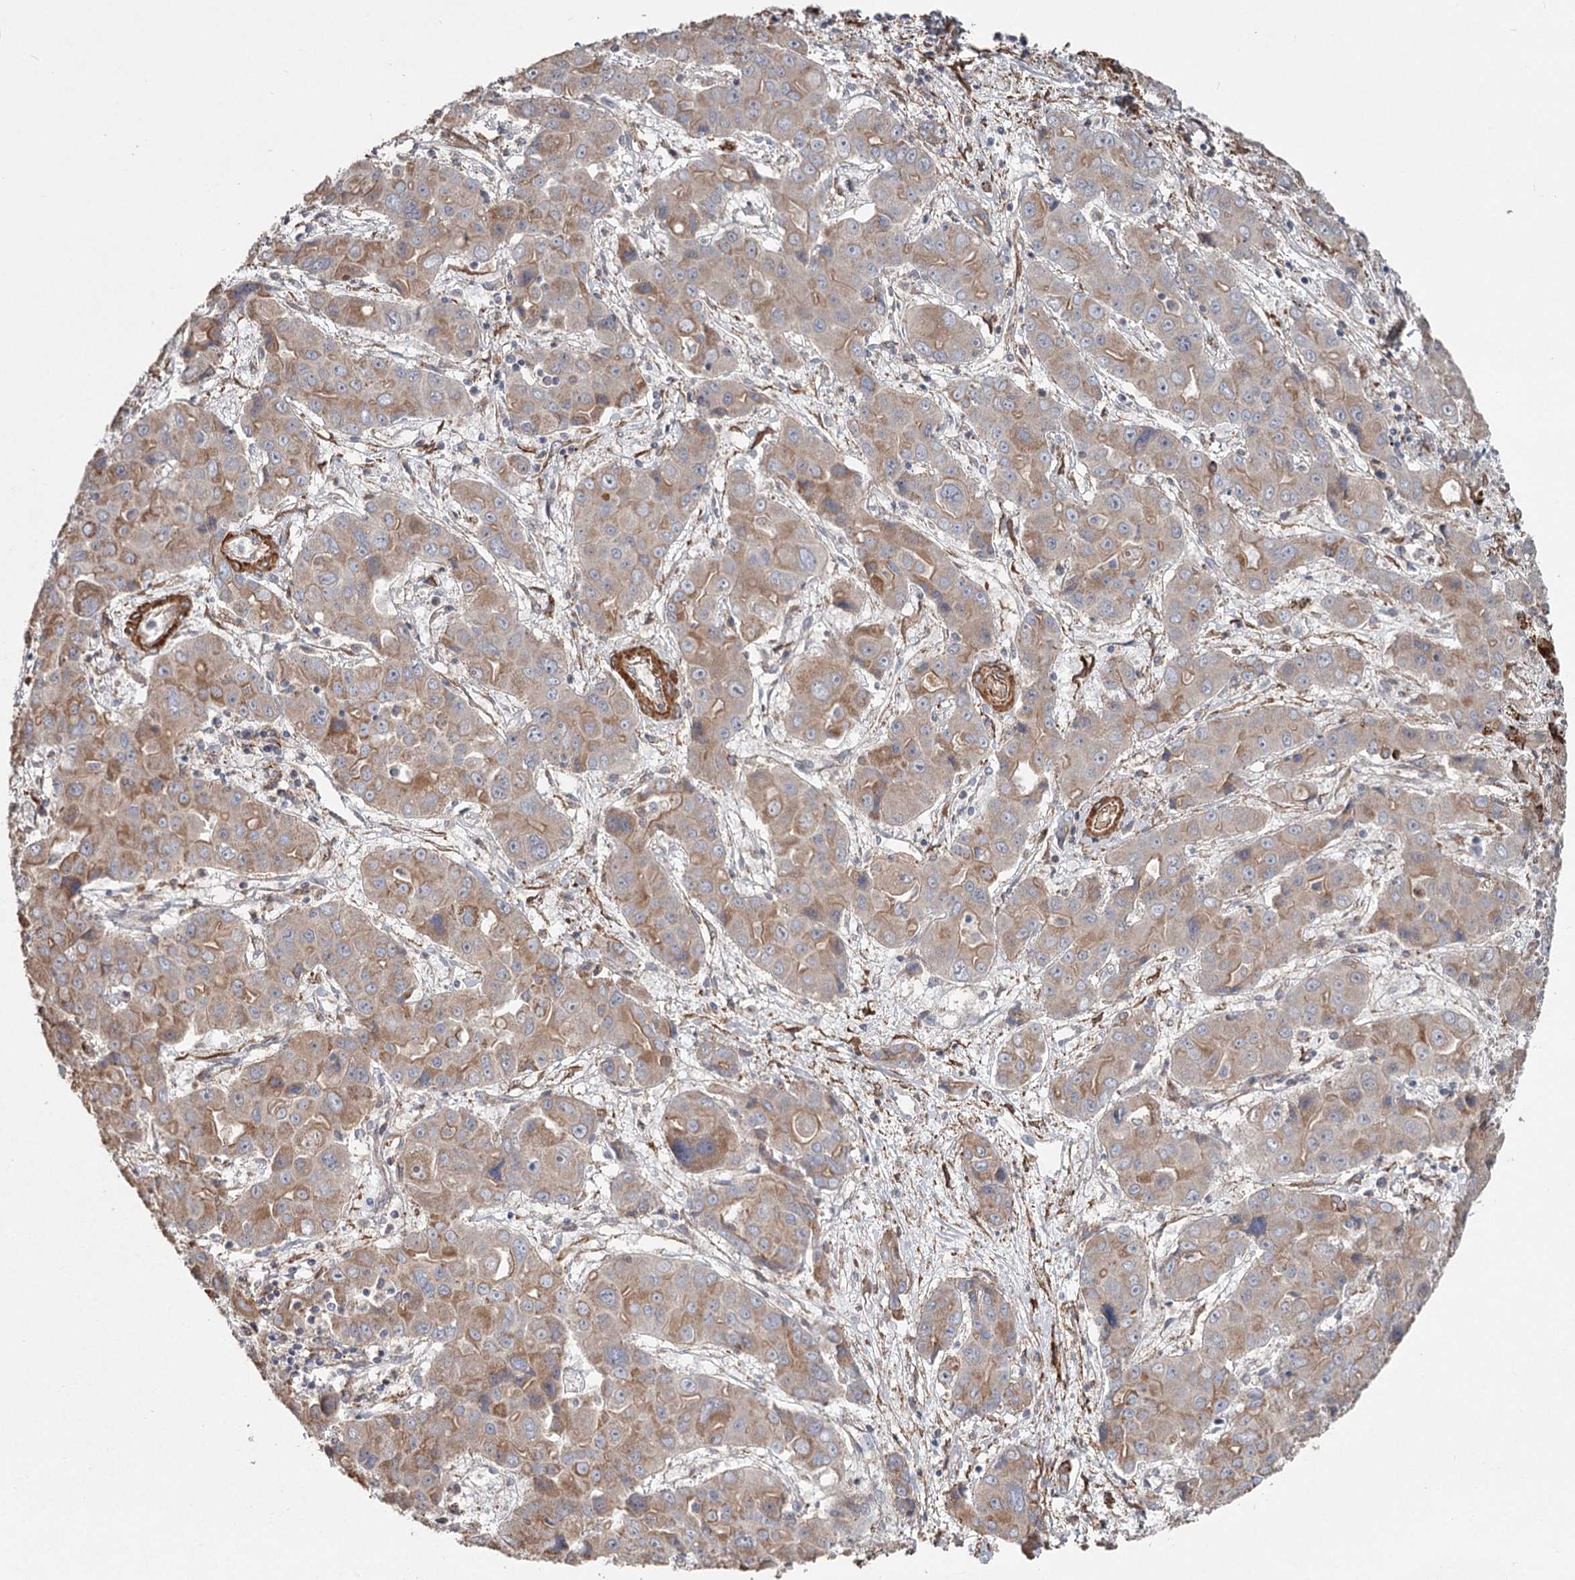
{"staining": {"intensity": "moderate", "quantity": "25%-75%", "location": "cytoplasmic/membranous"}, "tissue": "liver cancer", "cell_type": "Tumor cells", "image_type": "cancer", "snomed": [{"axis": "morphology", "description": "Cholangiocarcinoma"}, {"axis": "topography", "description": "Liver"}], "caption": "Immunohistochemical staining of liver cholangiocarcinoma displays medium levels of moderate cytoplasmic/membranous staining in approximately 25%-75% of tumor cells. (Brightfield microscopy of DAB IHC at high magnification).", "gene": "DHRS9", "patient": {"sex": "male", "age": 67}}